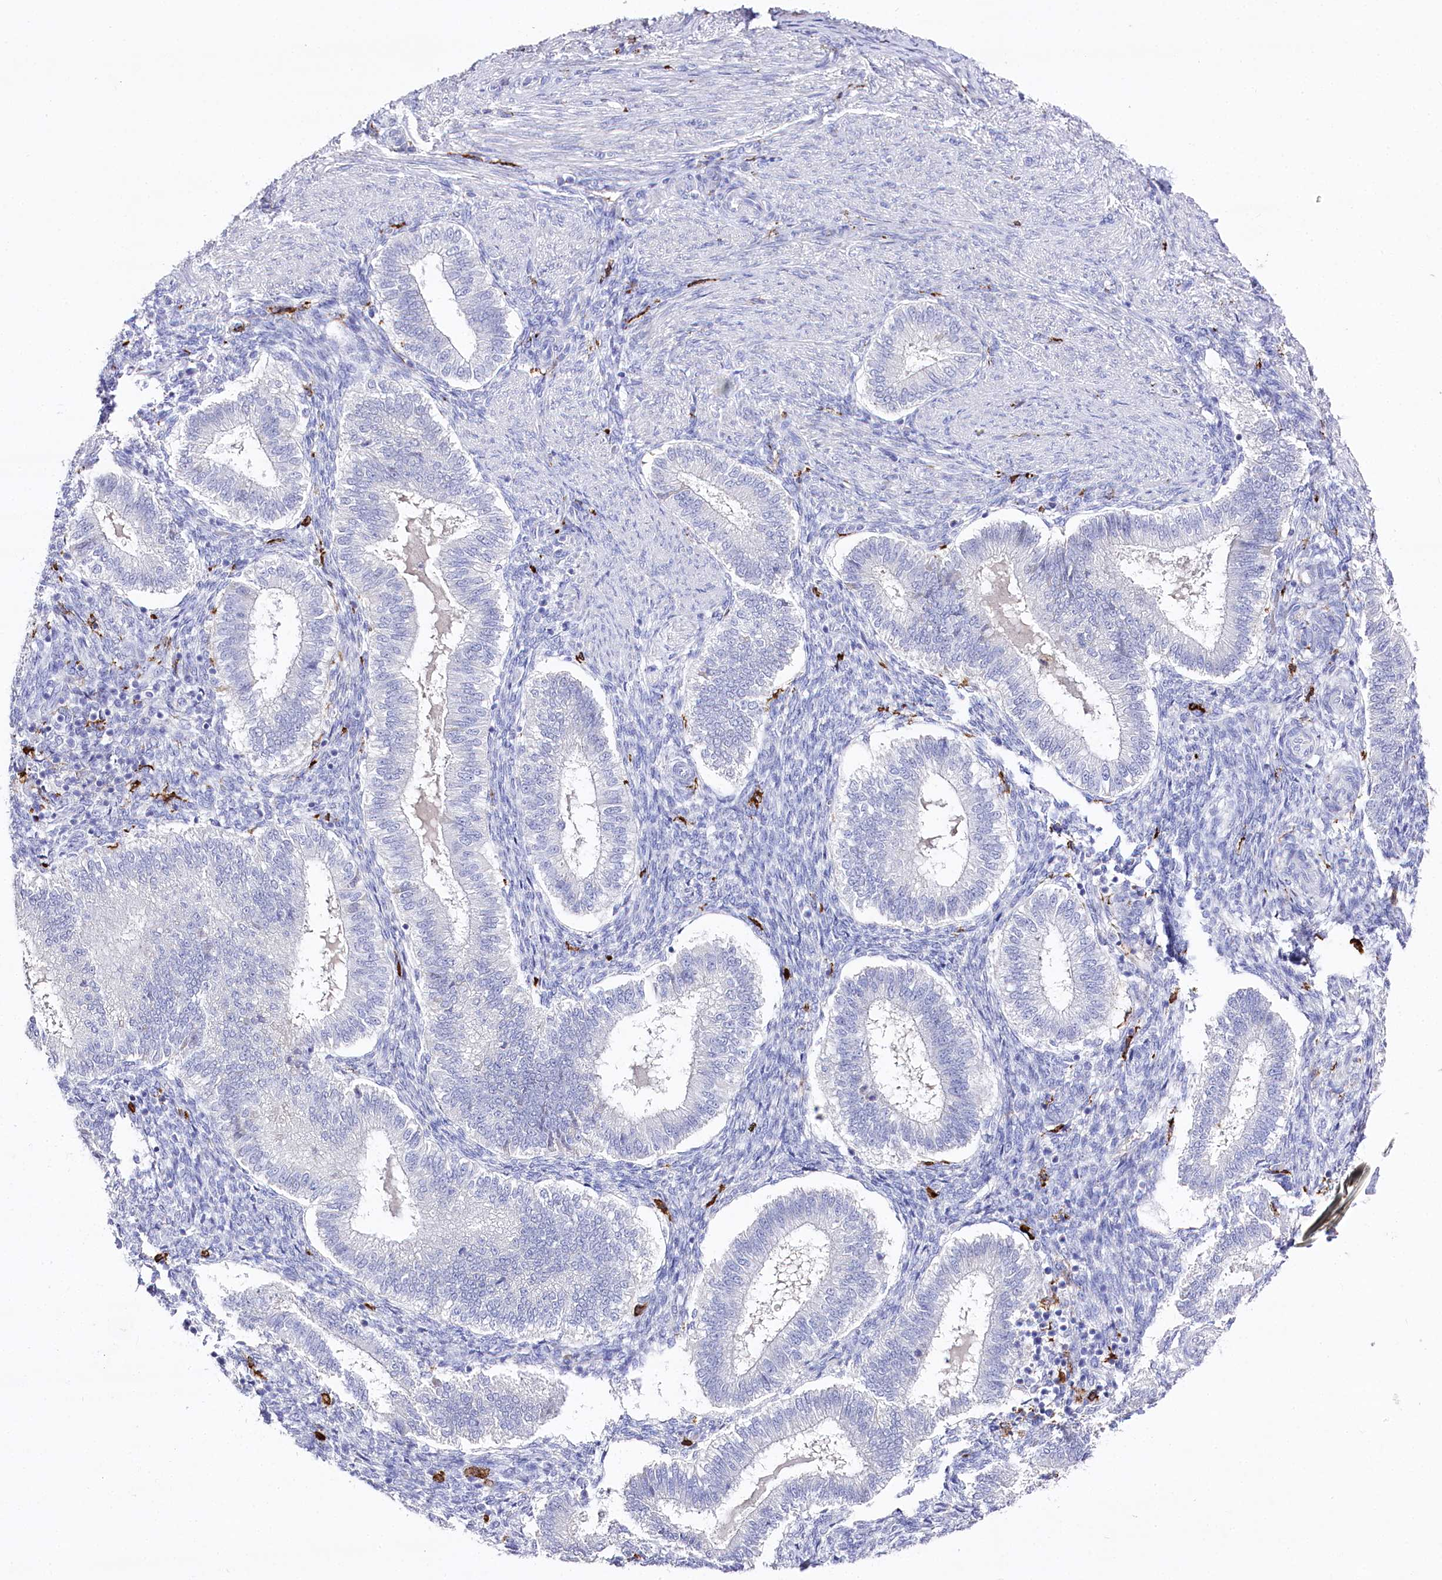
{"staining": {"intensity": "negative", "quantity": "none", "location": "none"}, "tissue": "endometrium", "cell_type": "Cells in endometrial stroma", "image_type": "normal", "snomed": [{"axis": "morphology", "description": "Normal tissue, NOS"}, {"axis": "topography", "description": "Endometrium"}], "caption": "Benign endometrium was stained to show a protein in brown. There is no significant positivity in cells in endometrial stroma. (Stains: DAB (3,3'-diaminobenzidine) immunohistochemistry (IHC) with hematoxylin counter stain, Microscopy: brightfield microscopy at high magnification).", "gene": "CLEC4M", "patient": {"sex": "female", "age": 25}}